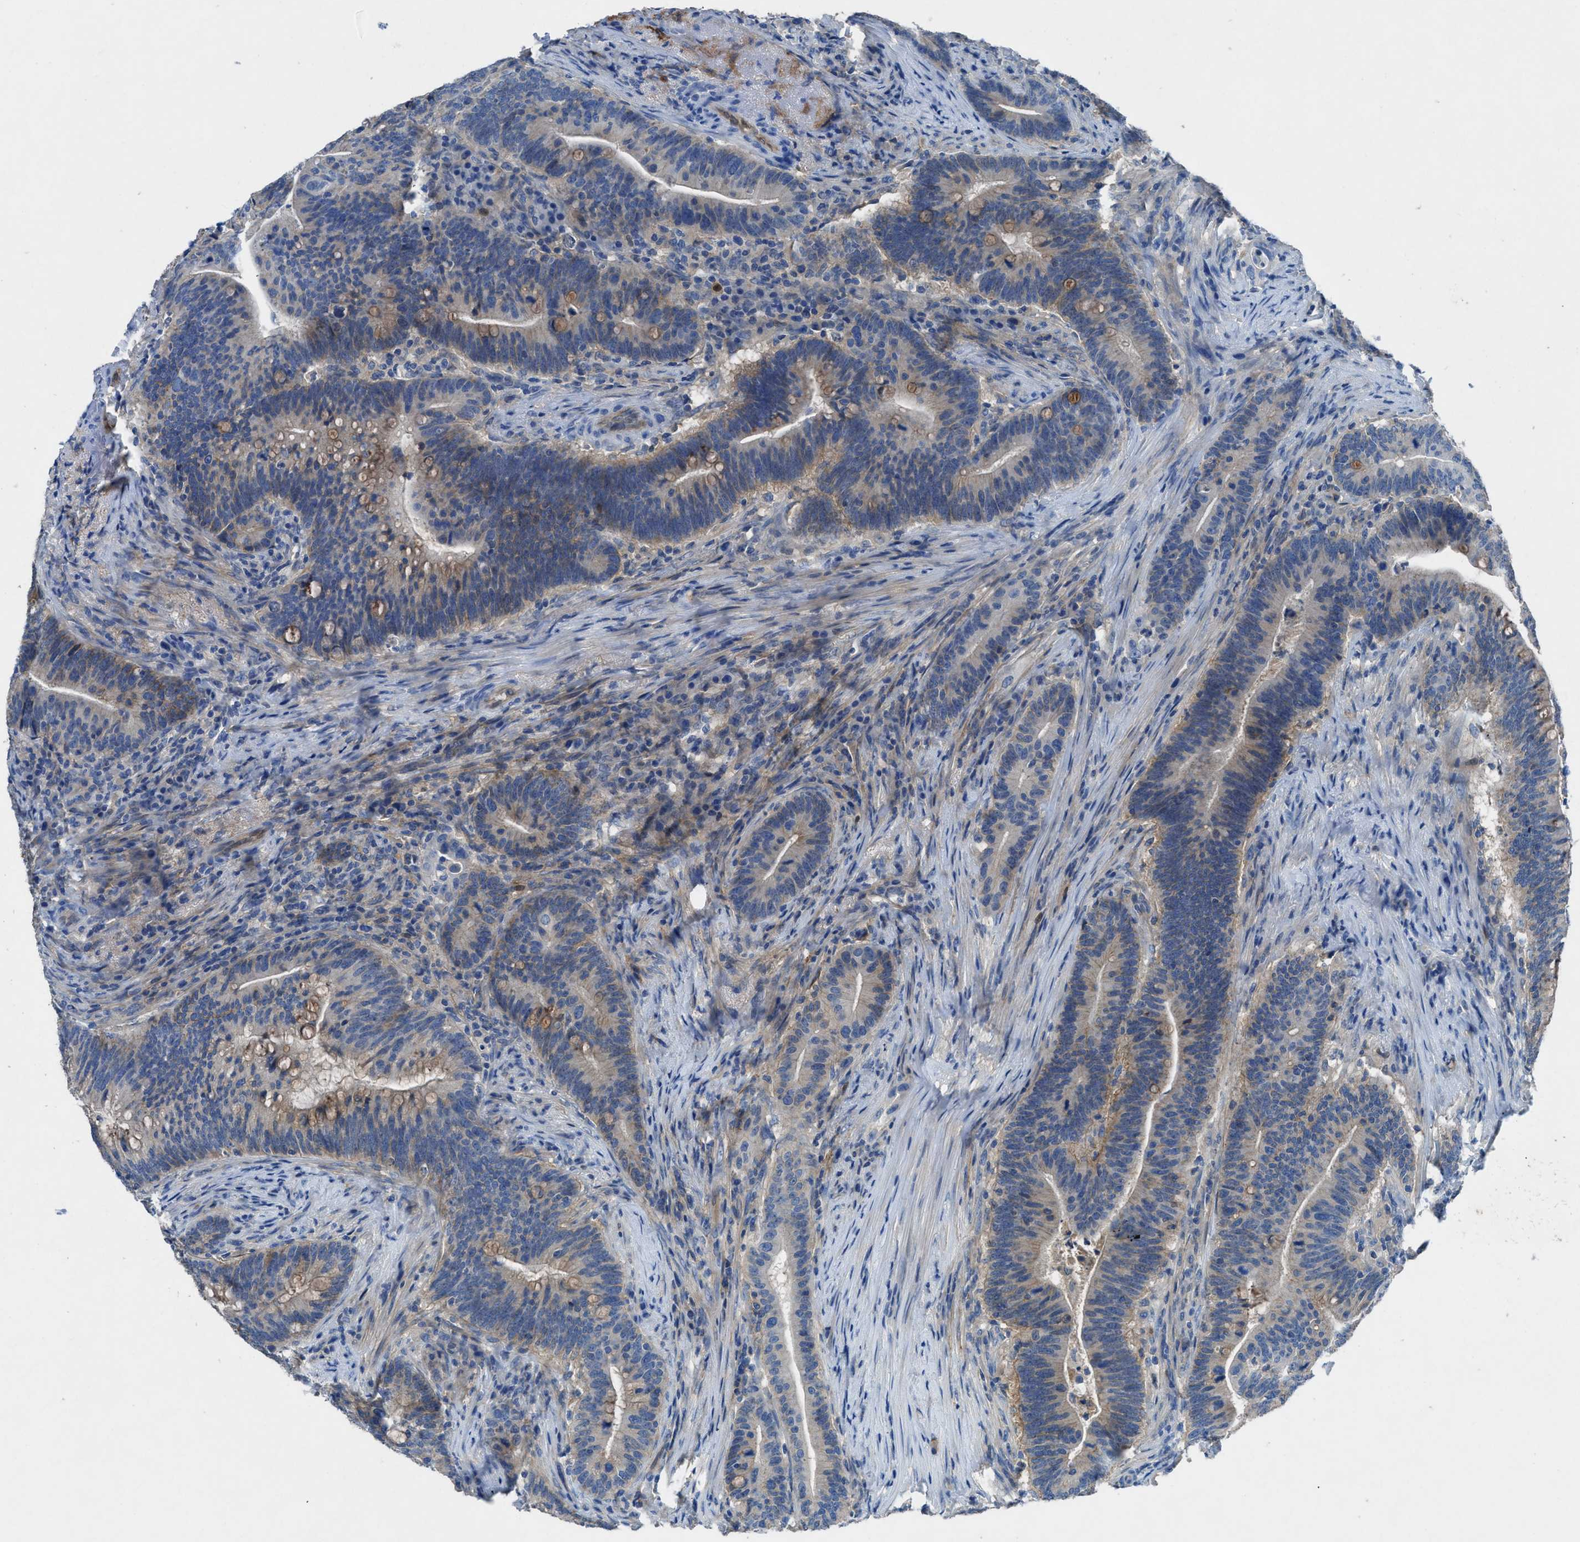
{"staining": {"intensity": "weak", "quantity": "<25%", "location": "cytoplasmic/membranous"}, "tissue": "colorectal cancer", "cell_type": "Tumor cells", "image_type": "cancer", "snomed": [{"axis": "morphology", "description": "Normal tissue, NOS"}, {"axis": "morphology", "description": "Adenocarcinoma, NOS"}, {"axis": "topography", "description": "Colon"}], "caption": "Immunohistochemical staining of colorectal adenocarcinoma exhibits no significant staining in tumor cells.", "gene": "PTGFRN", "patient": {"sex": "female", "age": 66}}